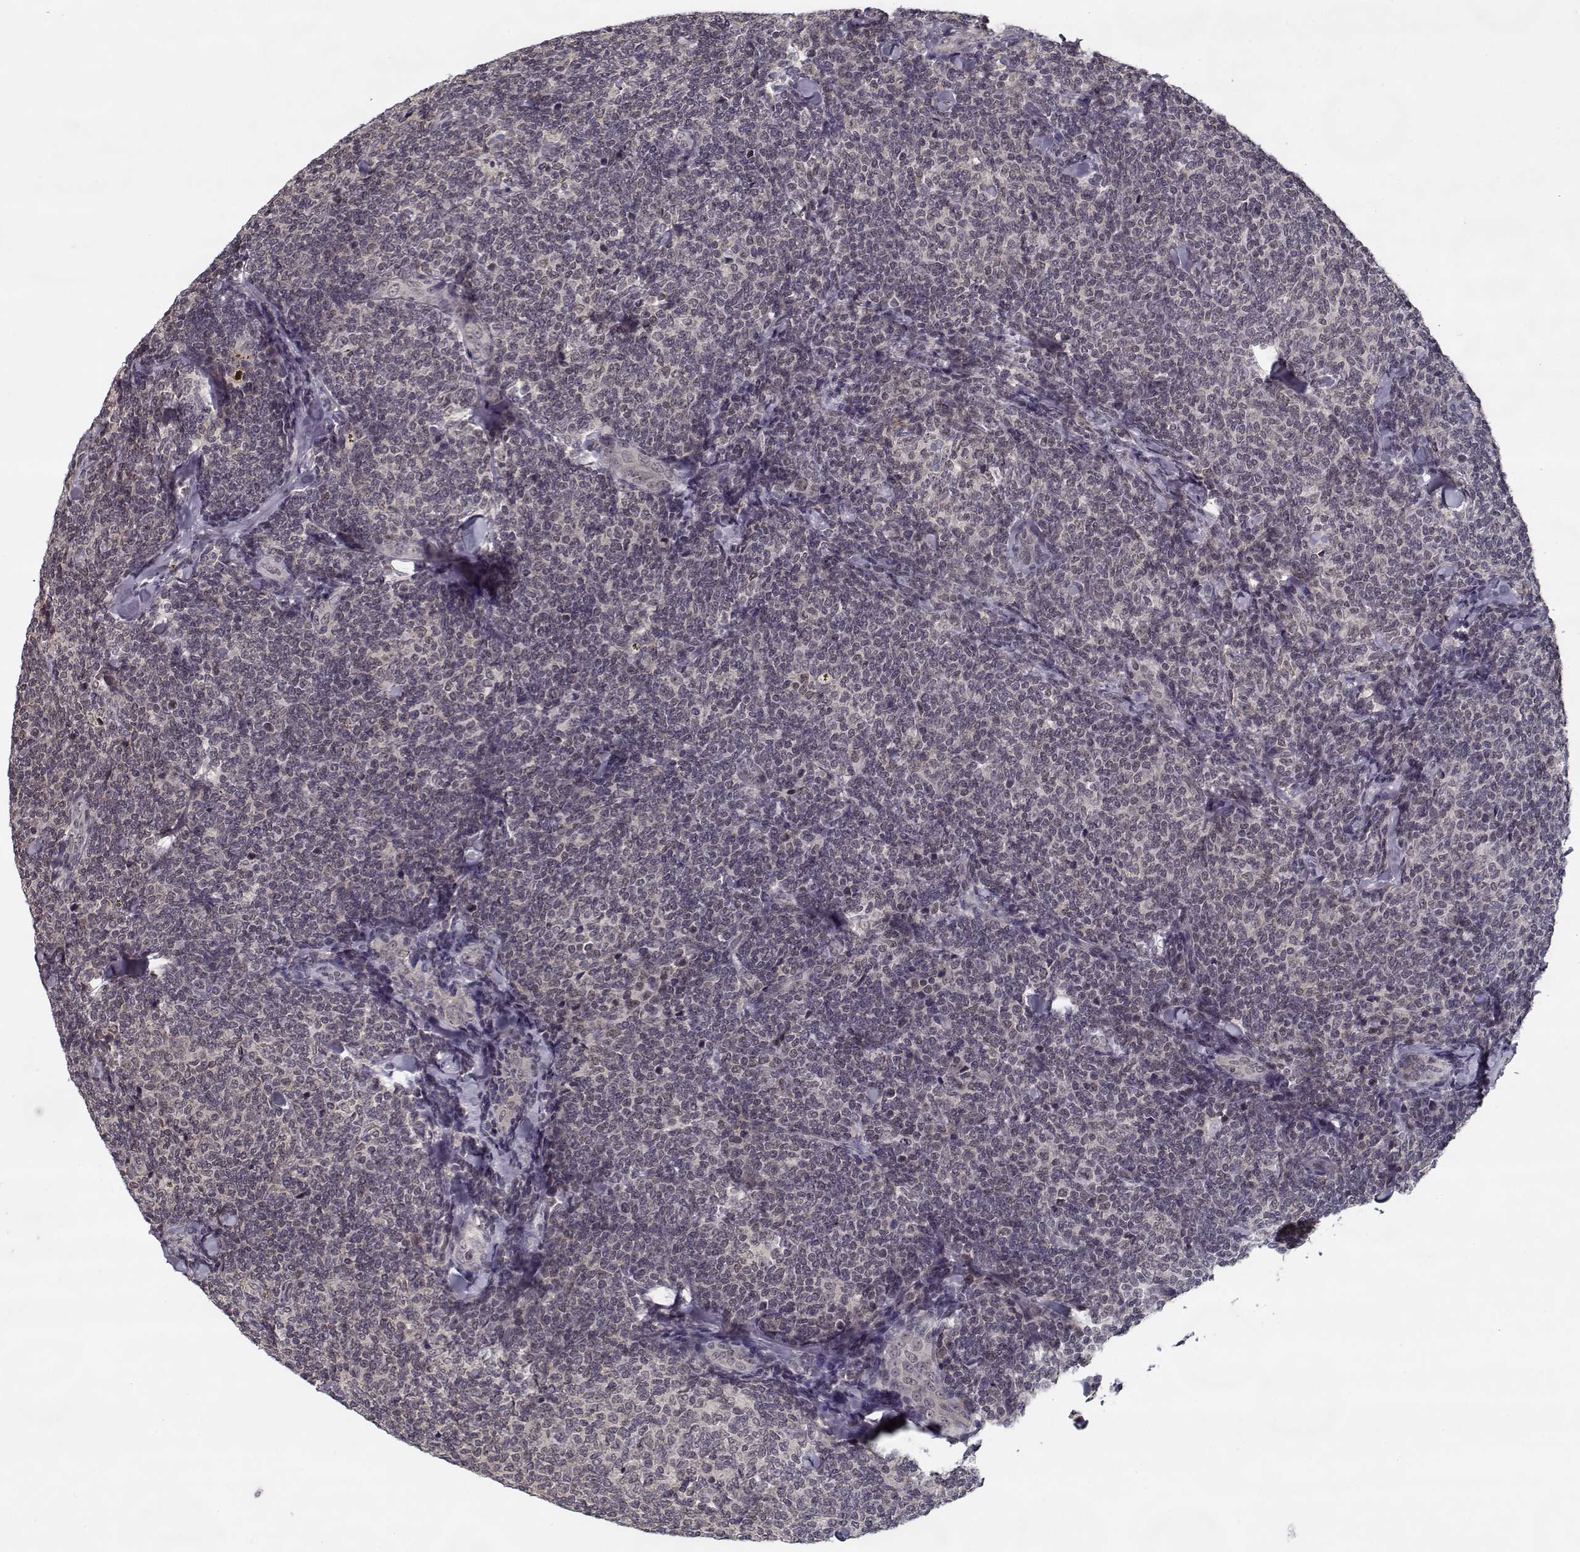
{"staining": {"intensity": "negative", "quantity": "none", "location": "none"}, "tissue": "lymphoma", "cell_type": "Tumor cells", "image_type": "cancer", "snomed": [{"axis": "morphology", "description": "Malignant lymphoma, non-Hodgkin's type, Low grade"}, {"axis": "topography", "description": "Lymph node"}], "caption": "A high-resolution micrograph shows immunohistochemistry staining of lymphoma, which exhibits no significant expression in tumor cells.", "gene": "TESPA1", "patient": {"sex": "female", "age": 56}}